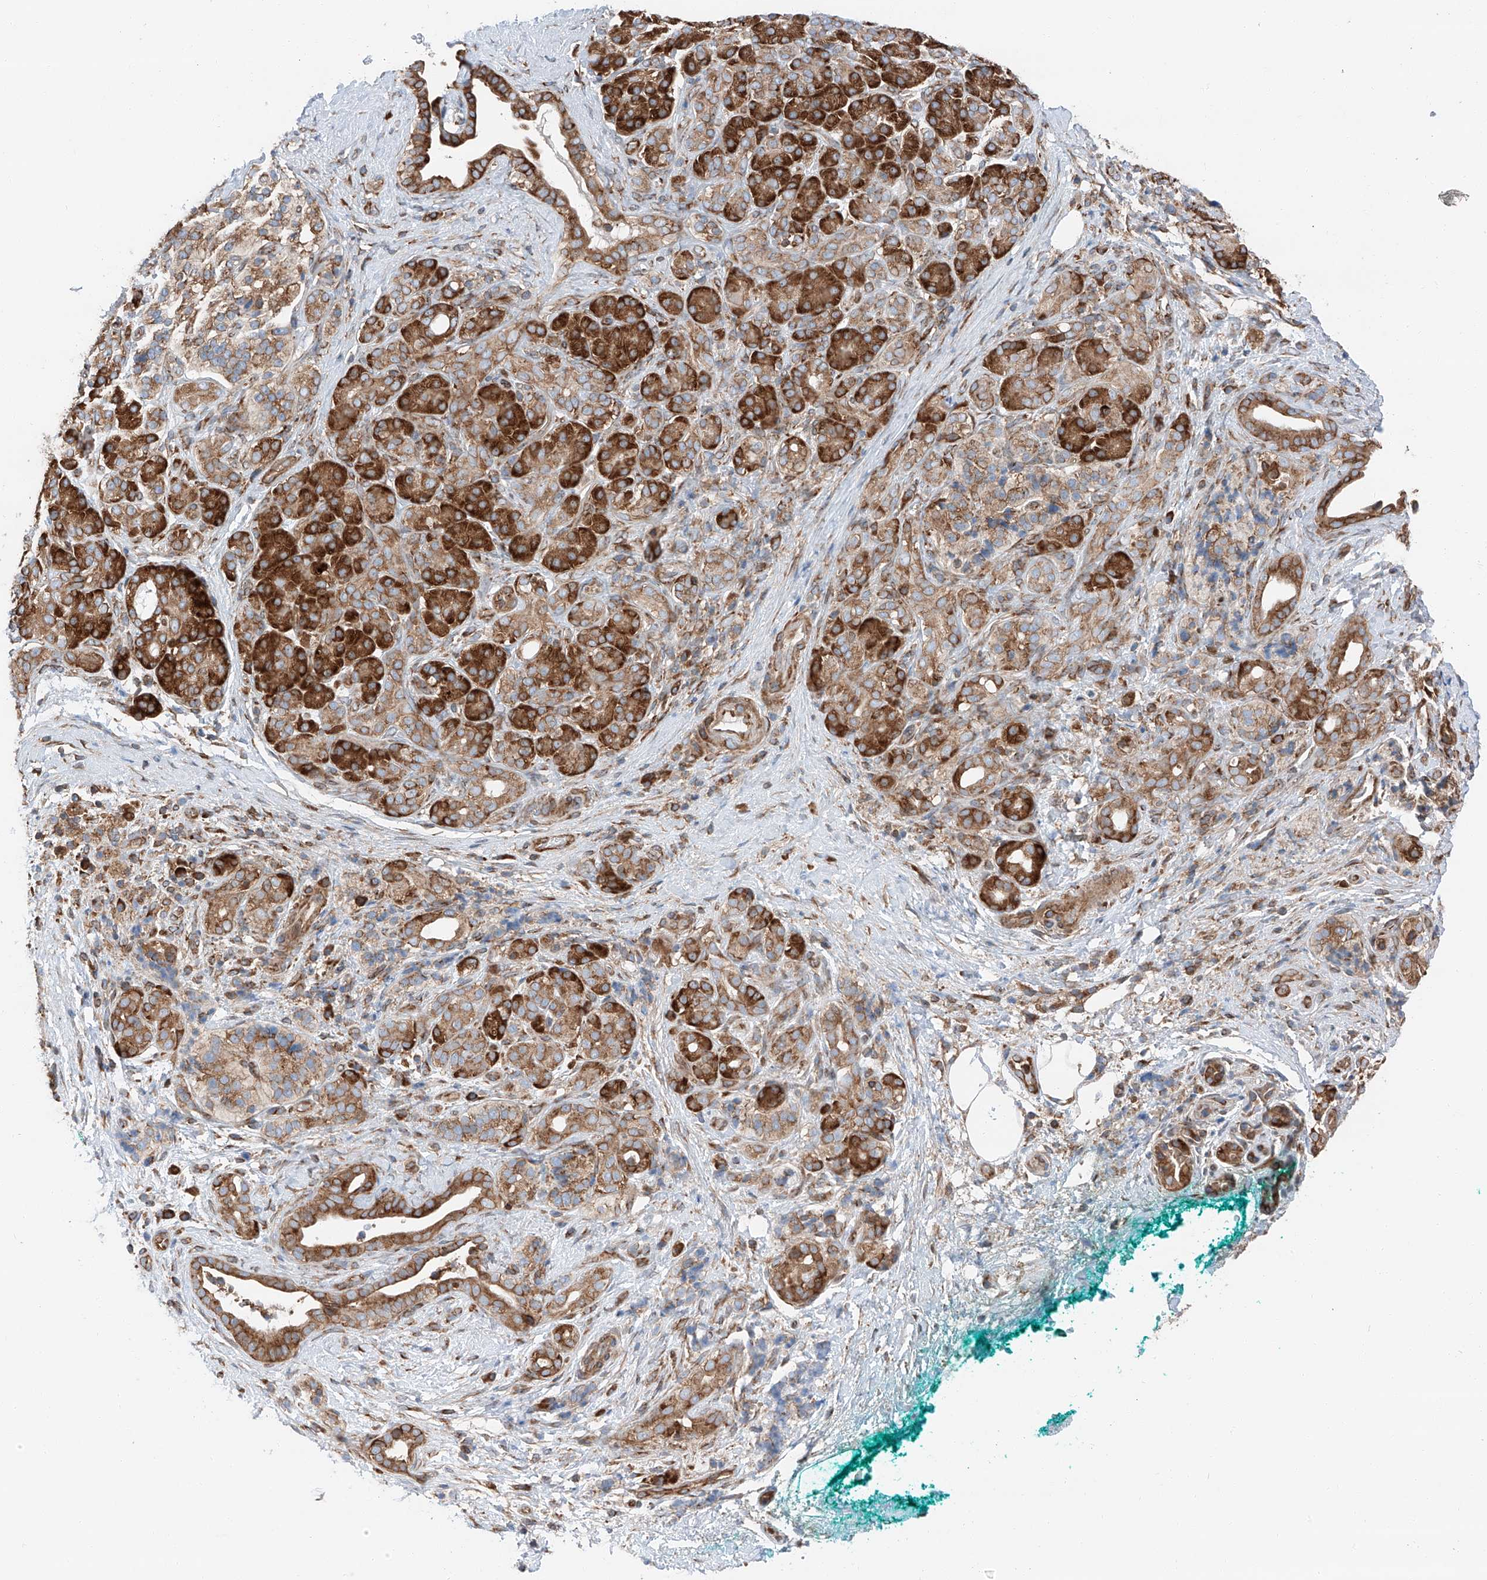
{"staining": {"intensity": "moderate", "quantity": ">75%", "location": "cytoplasmic/membranous"}, "tissue": "pancreatic cancer", "cell_type": "Tumor cells", "image_type": "cancer", "snomed": [{"axis": "morphology", "description": "Adenocarcinoma, NOS"}, {"axis": "topography", "description": "Pancreas"}], "caption": "An immunohistochemistry (IHC) micrograph of tumor tissue is shown. Protein staining in brown shows moderate cytoplasmic/membranous positivity in adenocarcinoma (pancreatic) within tumor cells.", "gene": "ZC3H15", "patient": {"sex": "male", "age": 78}}